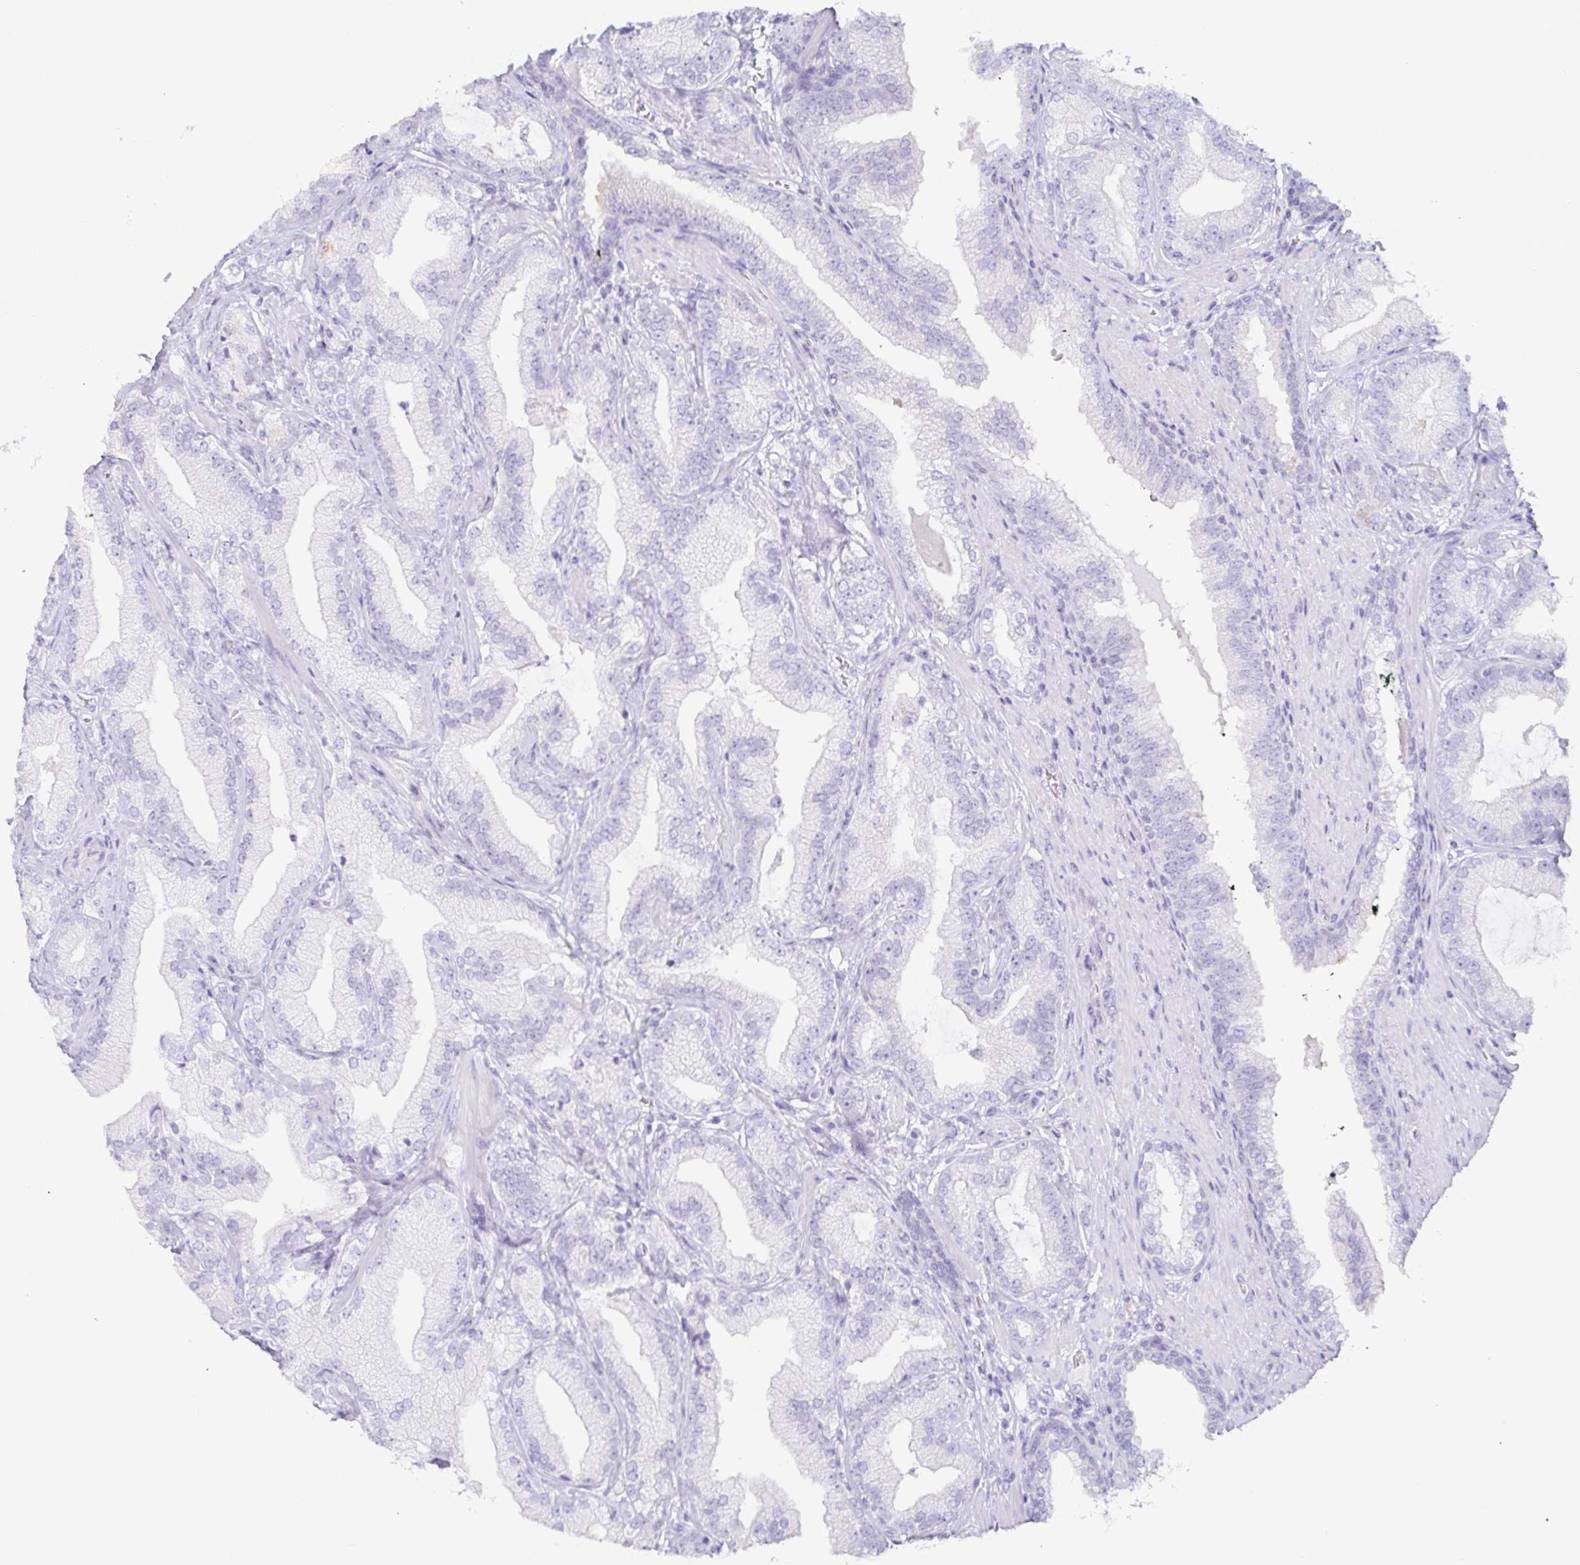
{"staining": {"intensity": "negative", "quantity": "none", "location": "none"}, "tissue": "prostate cancer", "cell_type": "Tumor cells", "image_type": "cancer", "snomed": [{"axis": "morphology", "description": "Adenocarcinoma, Low grade"}, {"axis": "topography", "description": "Prostate"}], "caption": "Human prostate low-grade adenocarcinoma stained for a protein using immunohistochemistry exhibits no staining in tumor cells.", "gene": "PRR4", "patient": {"sex": "male", "age": 62}}